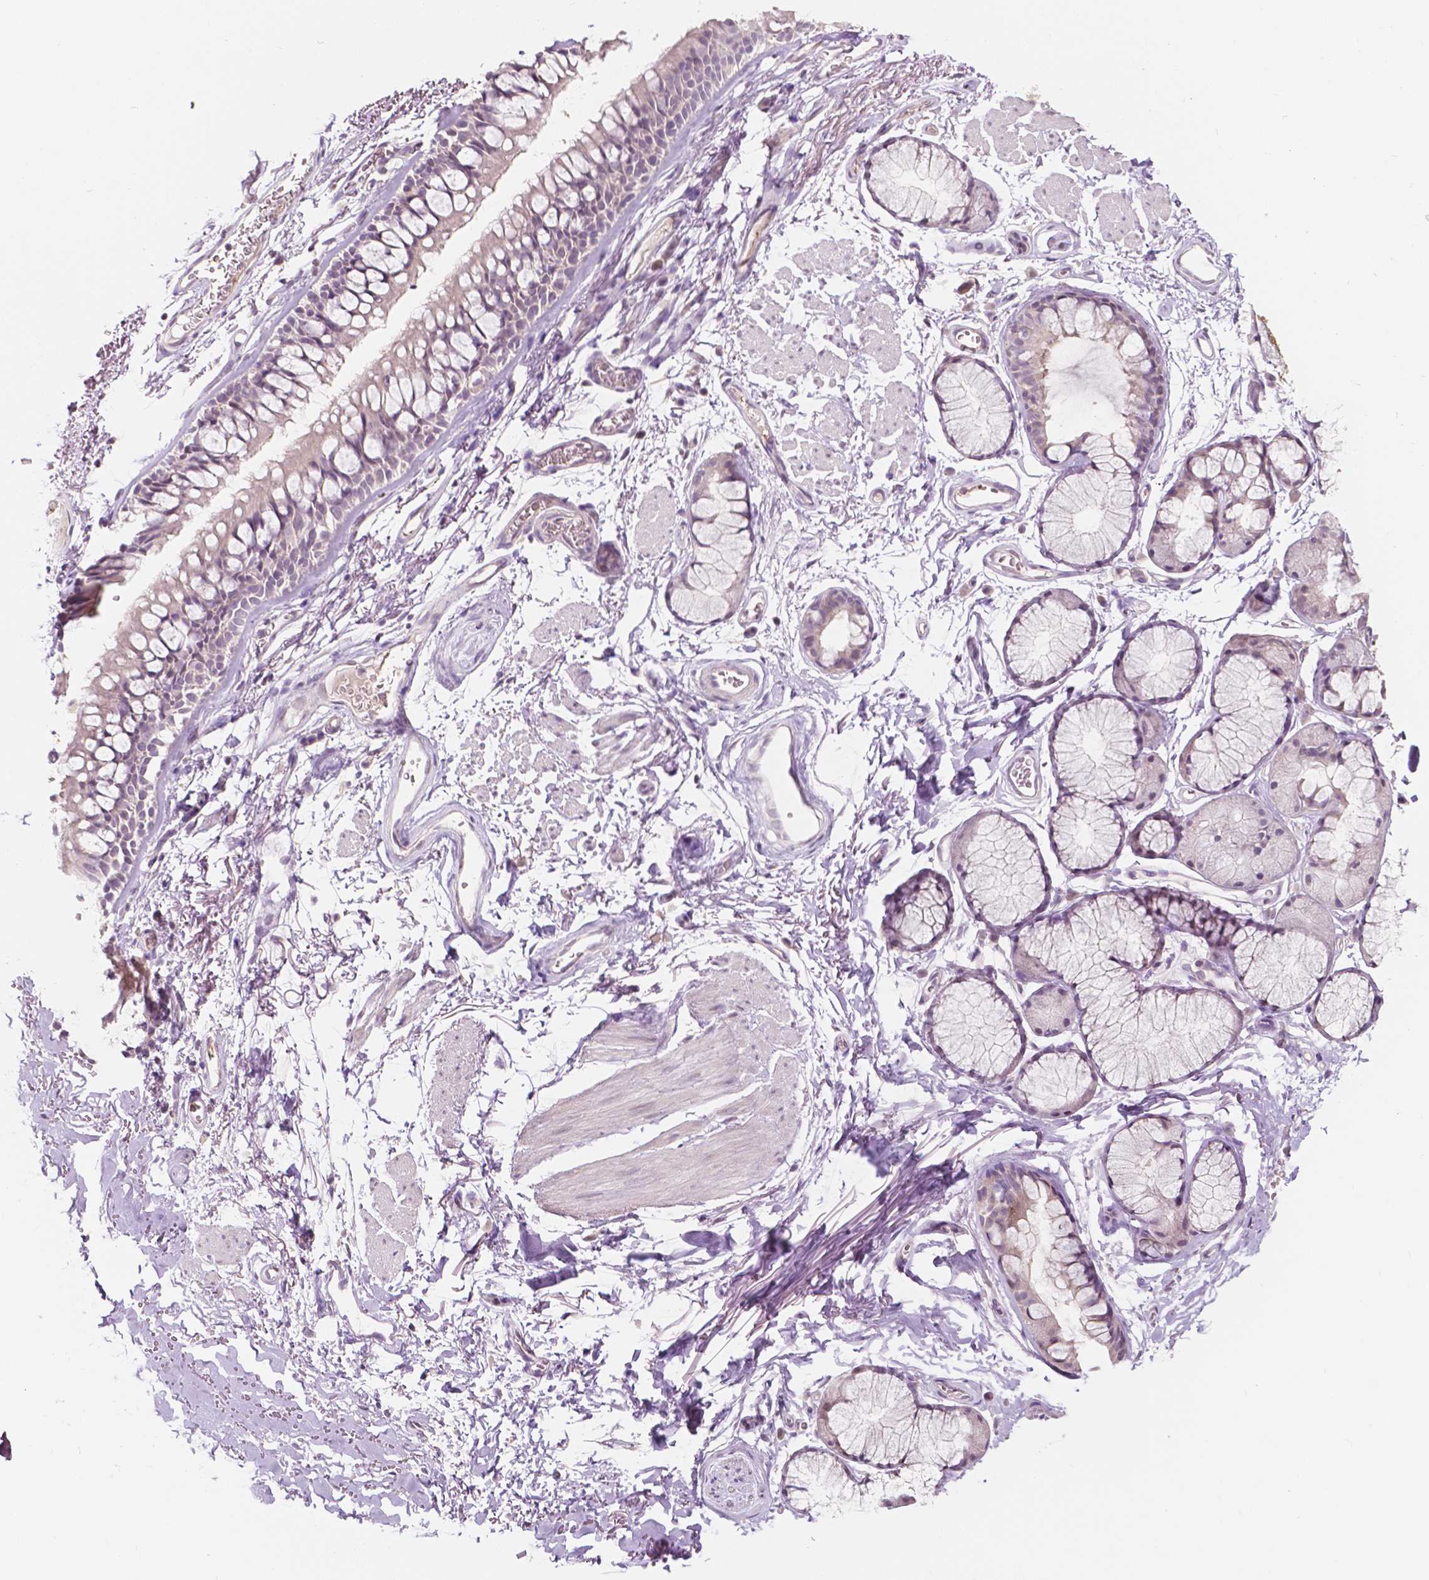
{"staining": {"intensity": "negative", "quantity": "none", "location": "none"}, "tissue": "soft tissue", "cell_type": "Fibroblasts", "image_type": "normal", "snomed": [{"axis": "morphology", "description": "Normal tissue, NOS"}, {"axis": "topography", "description": "Cartilage tissue"}, {"axis": "topography", "description": "Bronchus"}], "caption": "Immunohistochemistry (IHC) image of benign soft tissue: human soft tissue stained with DAB (3,3'-diaminobenzidine) exhibits no significant protein staining in fibroblasts.", "gene": "TM6SF2", "patient": {"sex": "female", "age": 79}}